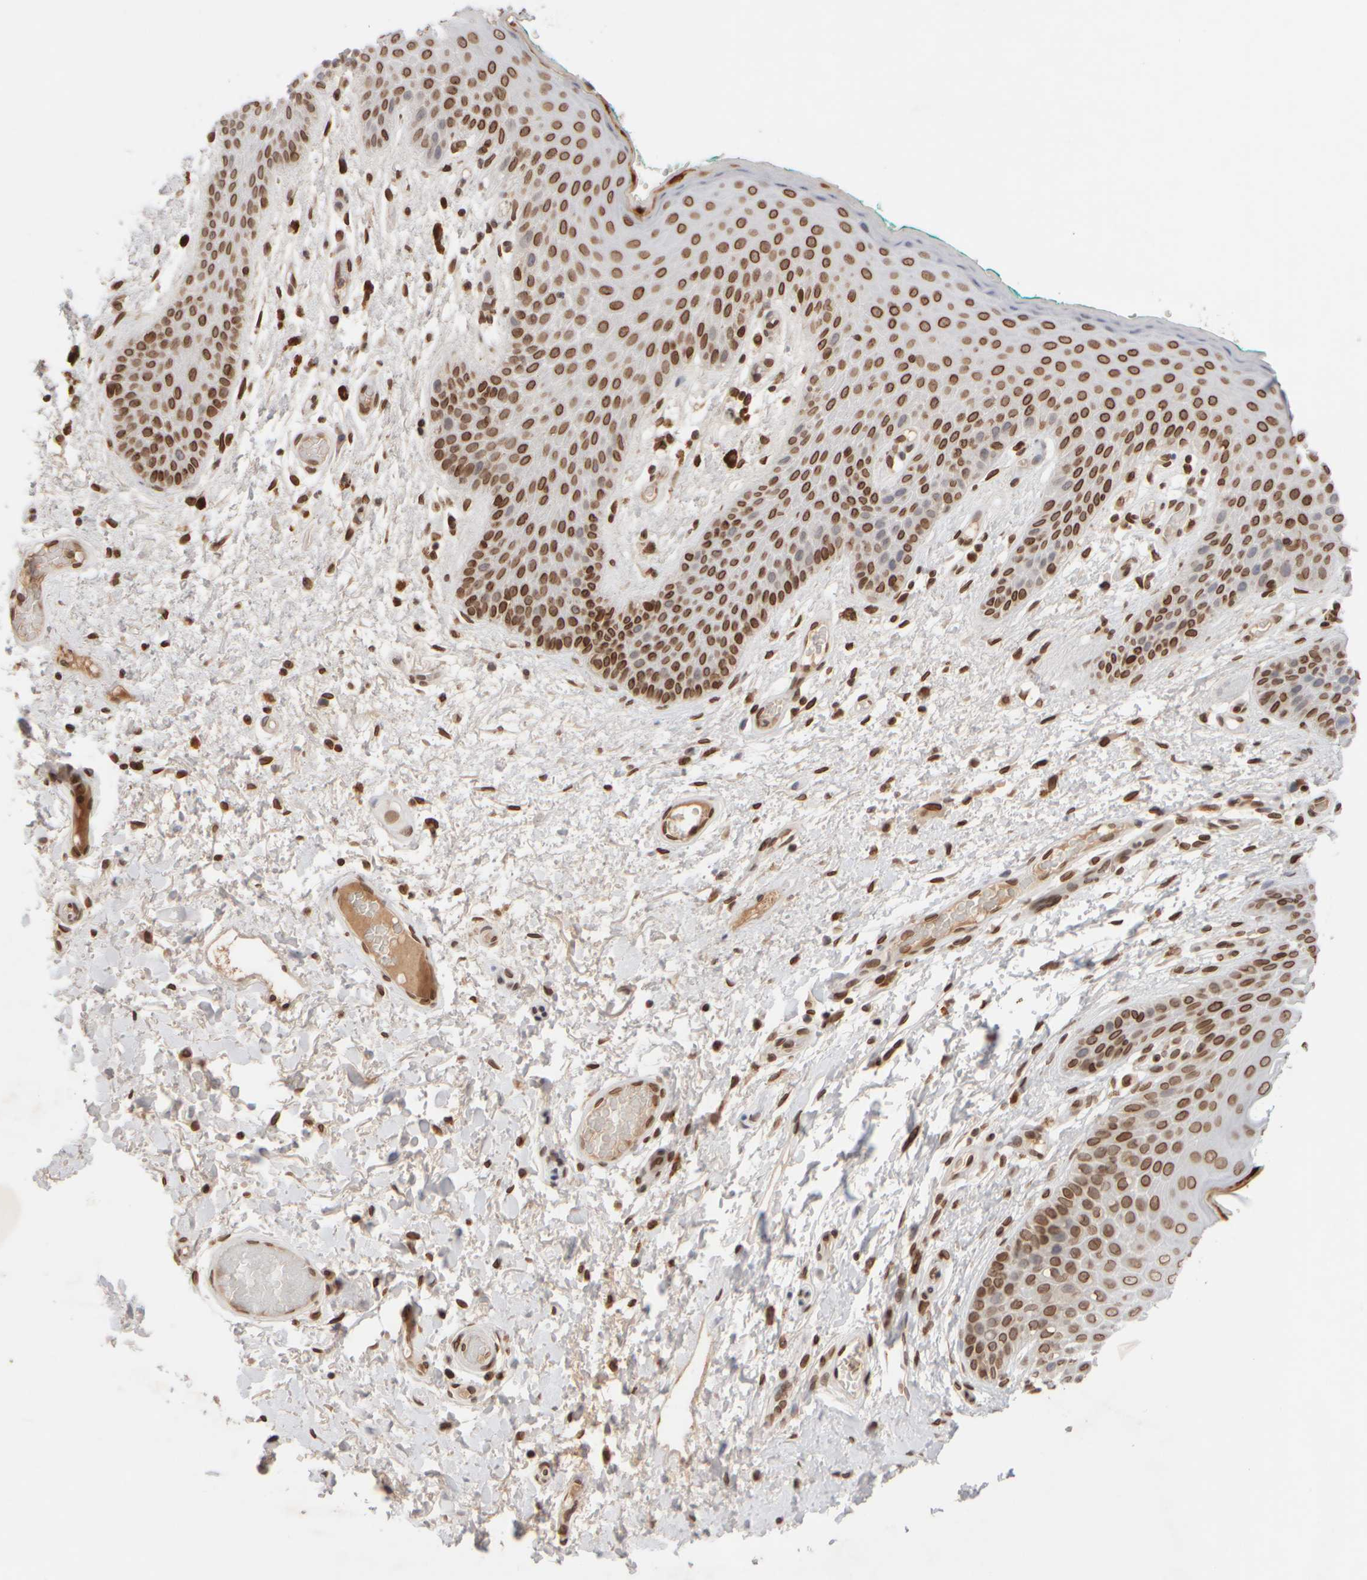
{"staining": {"intensity": "strong", "quantity": ">75%", "location": "cytoplasmic/membranous,nuclear"}, "tissue": "skin", "cell_type": "Epidermal cells", "image_type": "normal", "snomed": [{"axis": "morphology", "description": "Normal tissue, NOS"}, {"axis": "topography", "description": "Anal"}], "caption": "Protein staining exhibits strong cytoplasmic/membranous,nuclear expression in about >75% of epidermal cells in benign skin.", "gene": "ZC3HC1", "patient": {"sex": "male", "age": 74}}